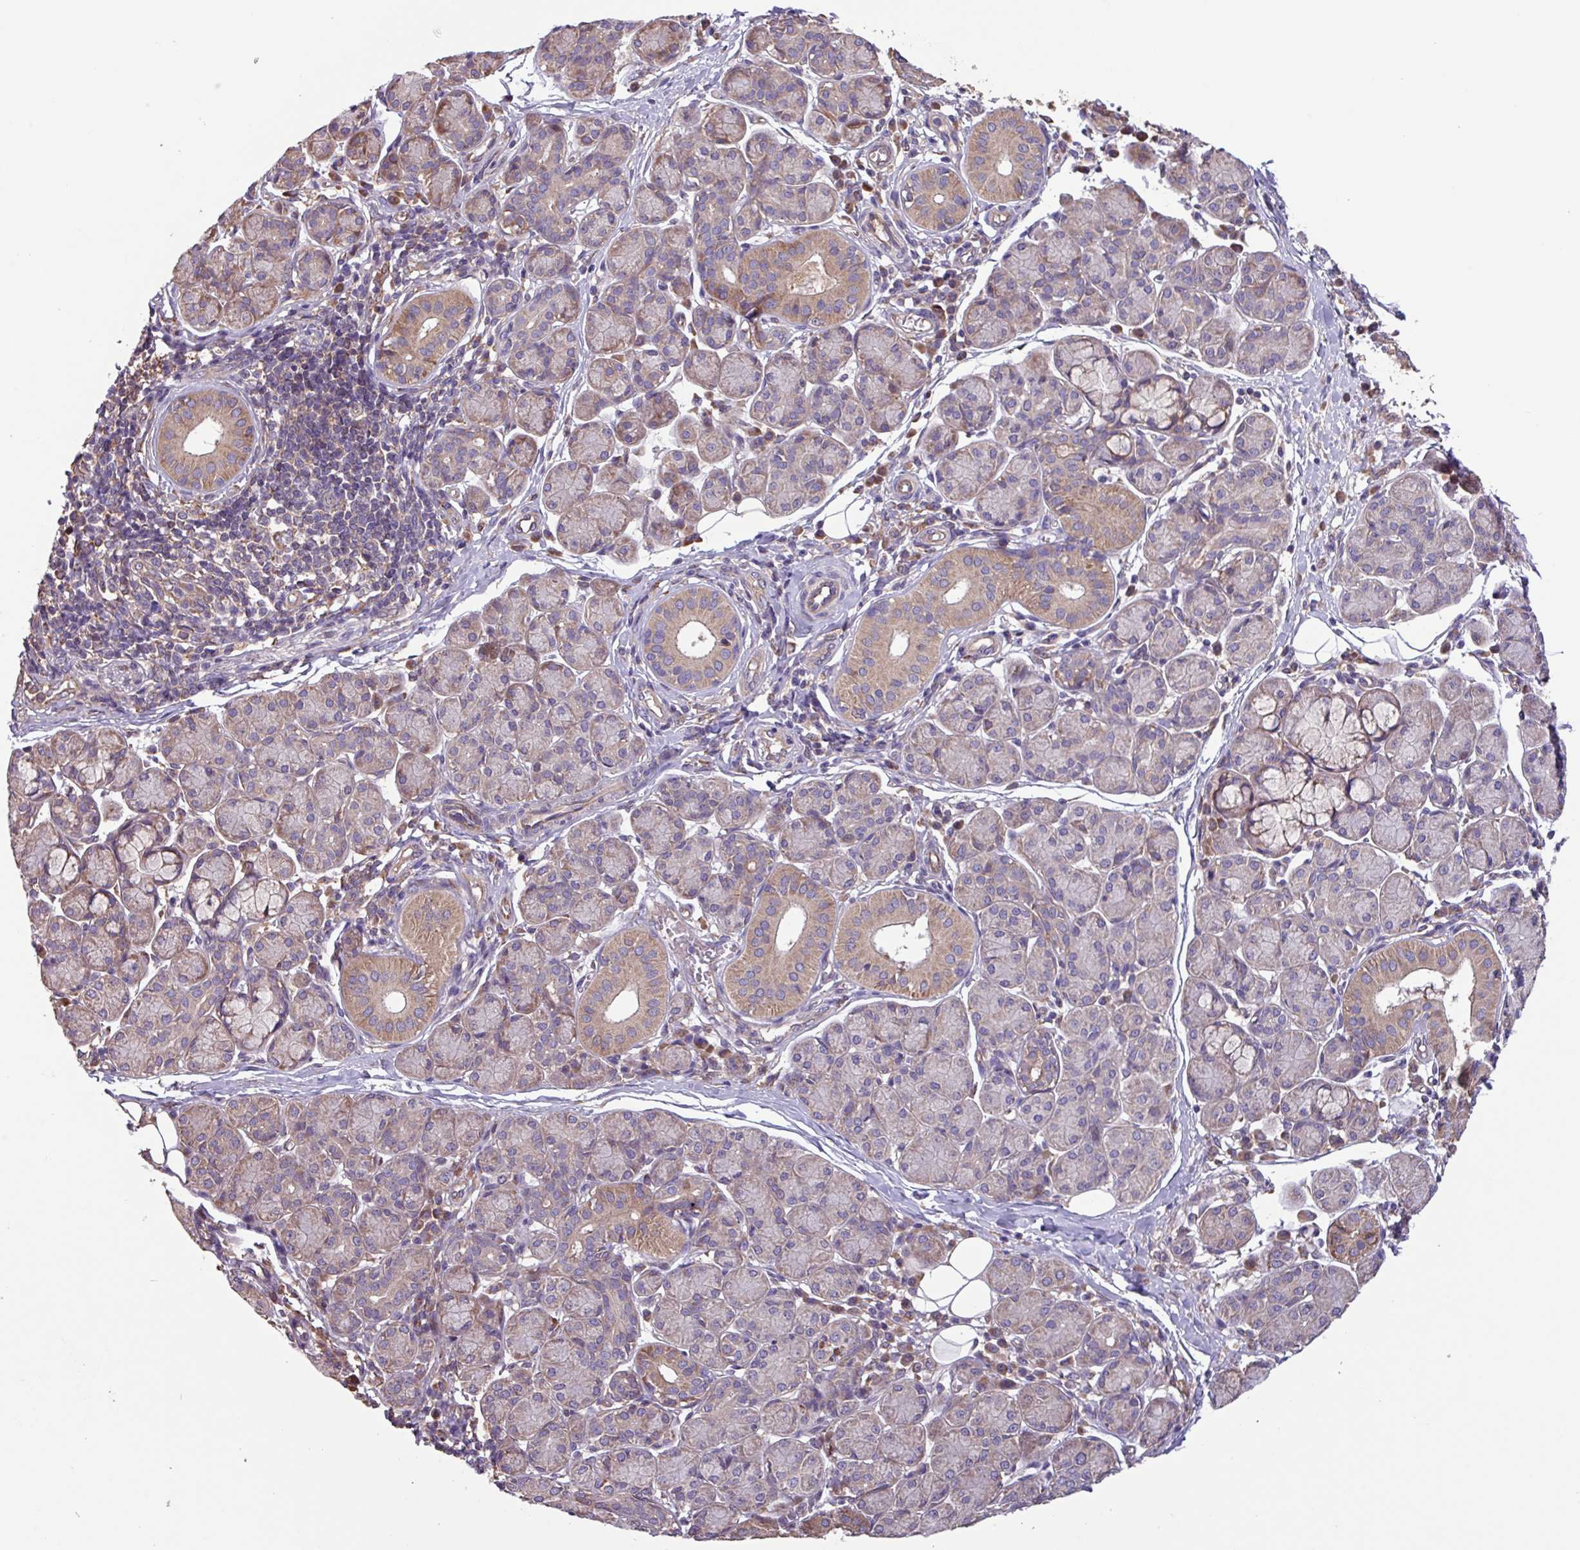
{"staining": {"intensity": "moderate", "quantity": "<25%", "location": "cytoplasmic/membranous"}, "tissue": "salivary gland", "cell_type": "Glandular cells", "image_type": "normal", "snomed": [{"axis": "morphology", "description": "Normal tissue, NOS"}, {"axis": "morphology", "description": "Inflammation, NOS"}, {"axis": "topography", "description": "Lymph node"}, {"axis": "topography", "description": "Salivary gland"}], "caption": "A photomicrograph of human salivary gland stained for a protein reveals moderate cytoplasmic/membranous brown staining in glandular cells. The protein of interest is shown in brown color, while the nuclei are stained blue.", "gene": "PTPRQ", "patient": {"sex": "male", "age": 3}}